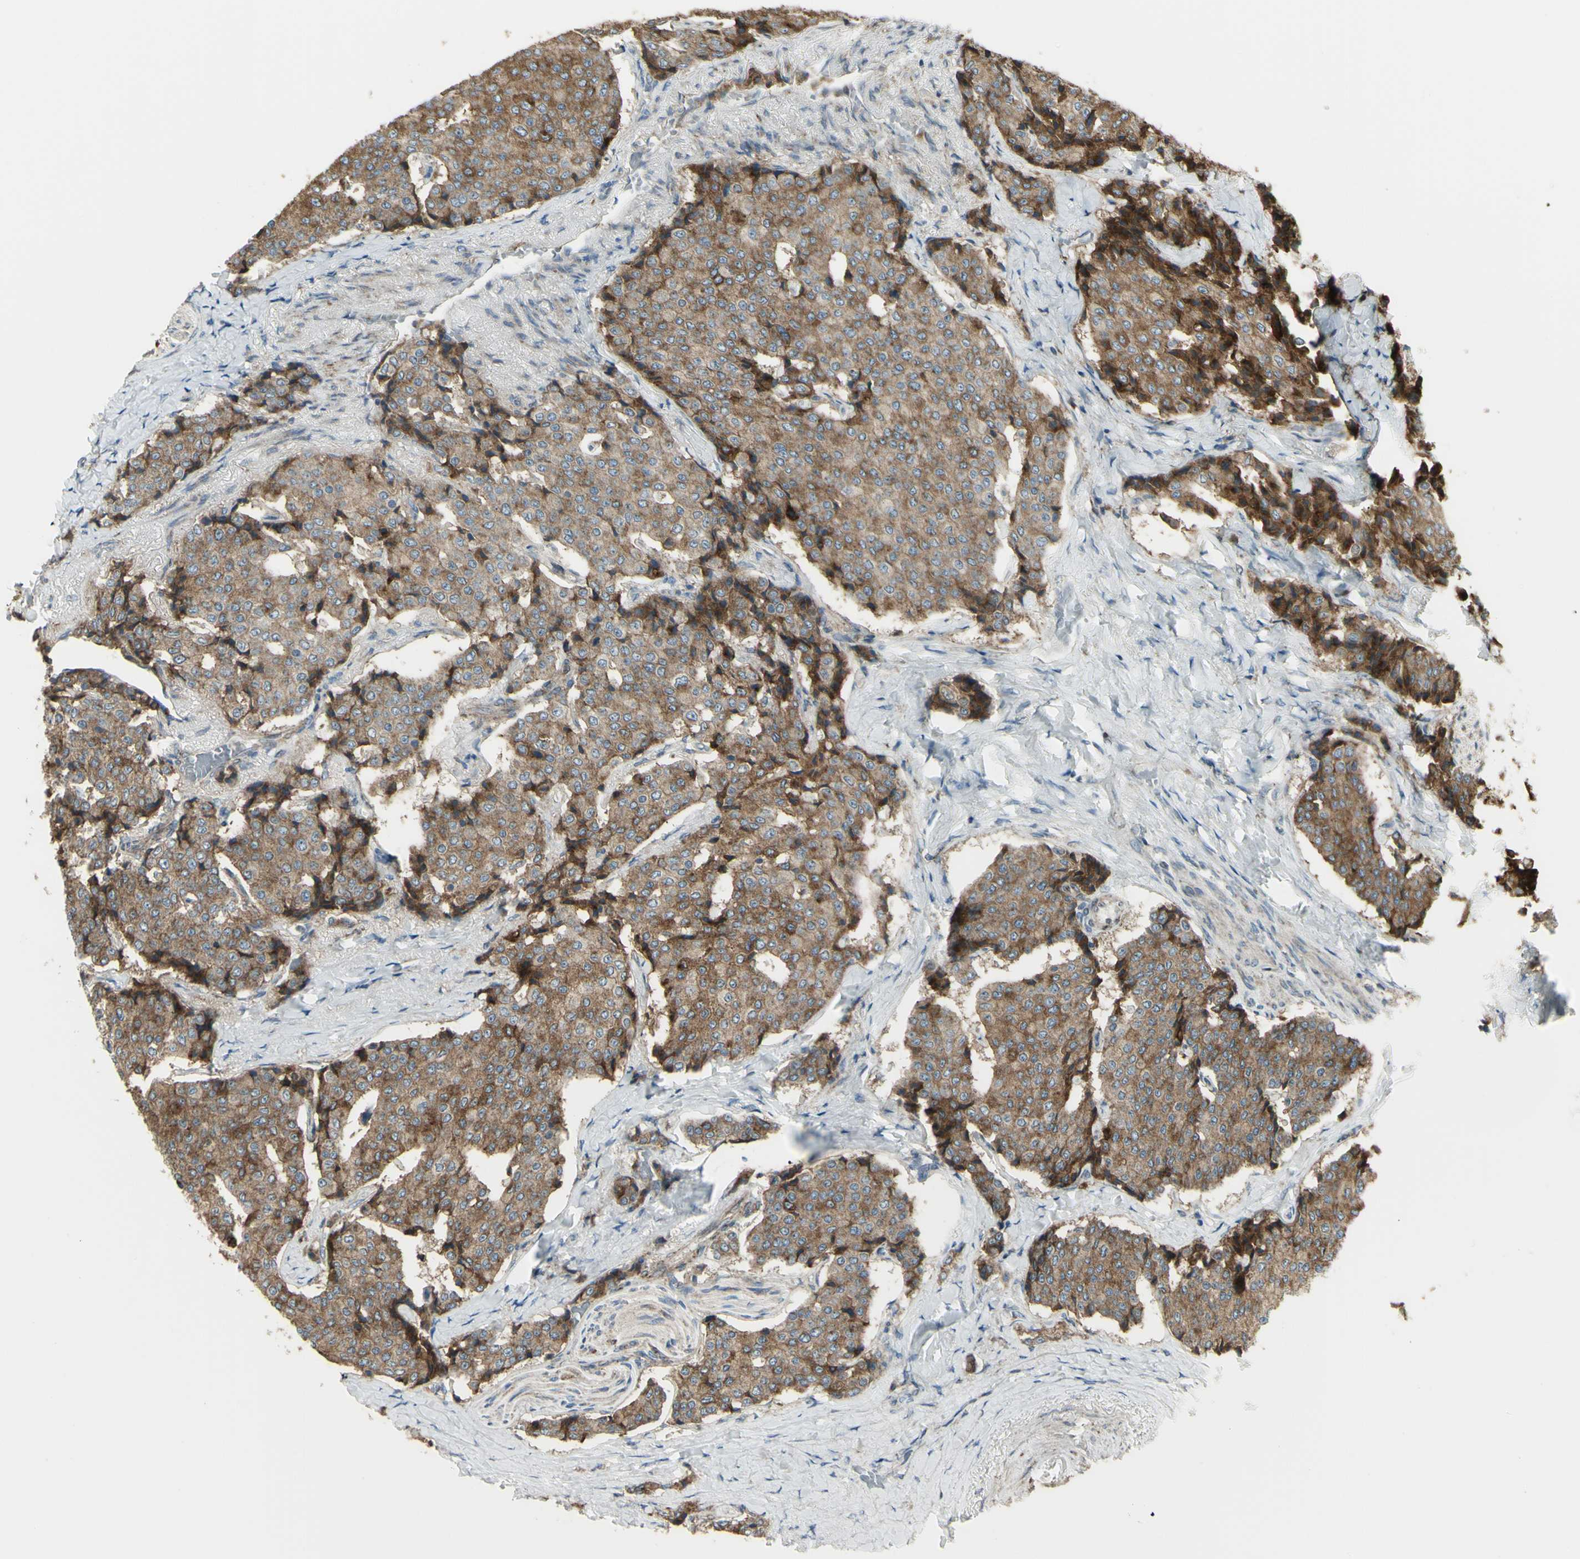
{"staining": {"intensity": "strong", "quantity": ">75%", "location": "cytoplasmic/membranous"}, "tissue": "carcinoid", "cell_type": "Tumor cells", "image_type": "cancer", "snomed": [{"axis": "morphology", "description": "Carcinoid, malignant, NOS"}, {"axis": "topography", "description": "Colon"}], "caption": "A histopathology image showing strong cytoplasmic/membranous staining in about >75% of tumor cells in malignant carcinoid, as visualized by brown immunohistochemical staining.", "gene": "NAPA", "patient": {"sex": "female", "age": 61}}